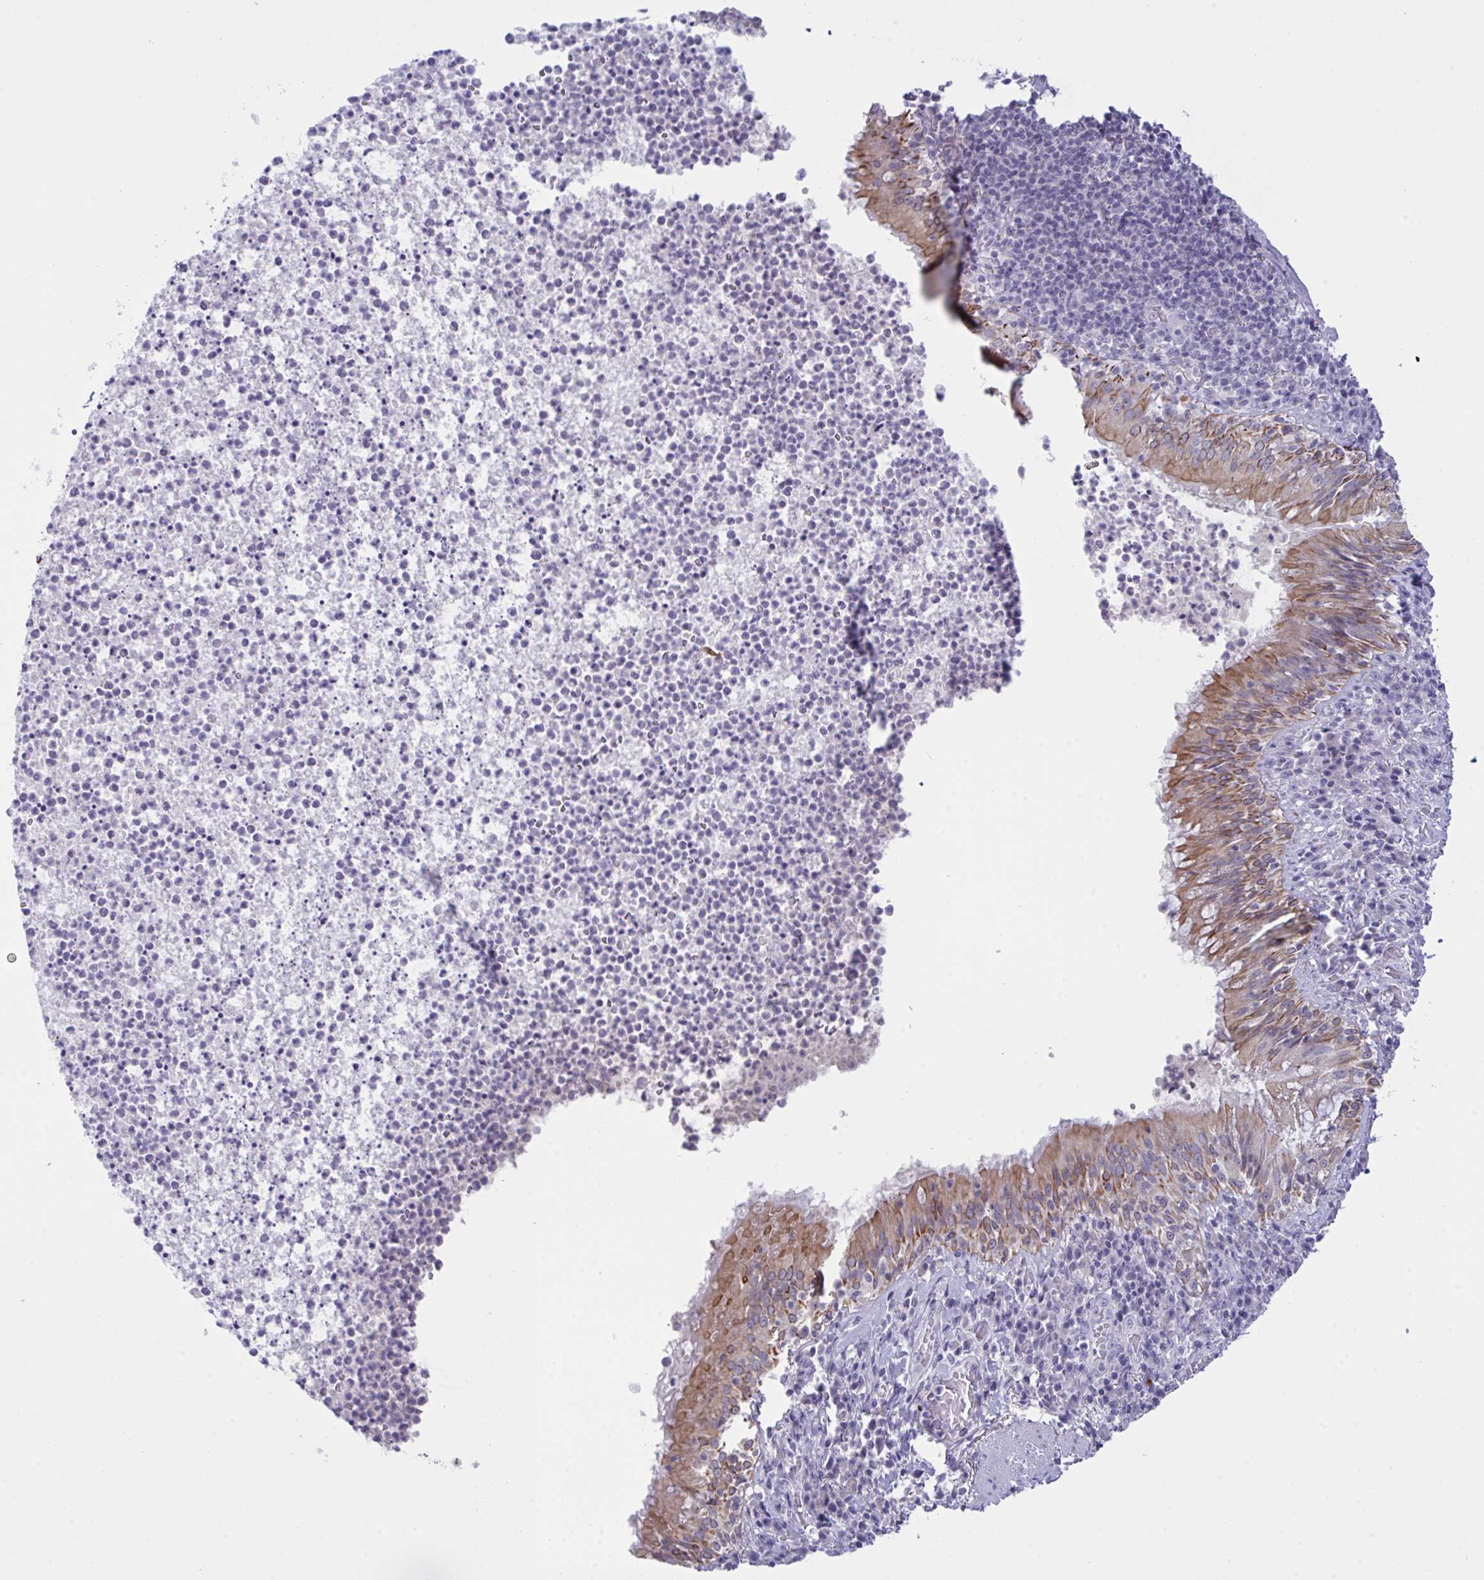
{"staining": {"intensity": "moderate", "quantity": ">75%", "location": "cytoplasmic/membranous"}, "tissue": "bronchus", "cell_type": "Respiratory epithelial cells", "image_type": "normal", "snomed": [{"axis": "morphology", "description": "Normal tissue, NOS"}, {"axis": "topography", "description": "Lymph node"}, {"axis": "topography", "description": "Bronchus"}], "caption": "A high-resolution photomicrograph shows IHC staining of benign bronchus, which demonstrates moderate cytoplasmic/membranous expression in approximately >75% of respiratory epithelial cells.", "gene": "TENT5D", "patient": {"sex": "male", "age": 56}}